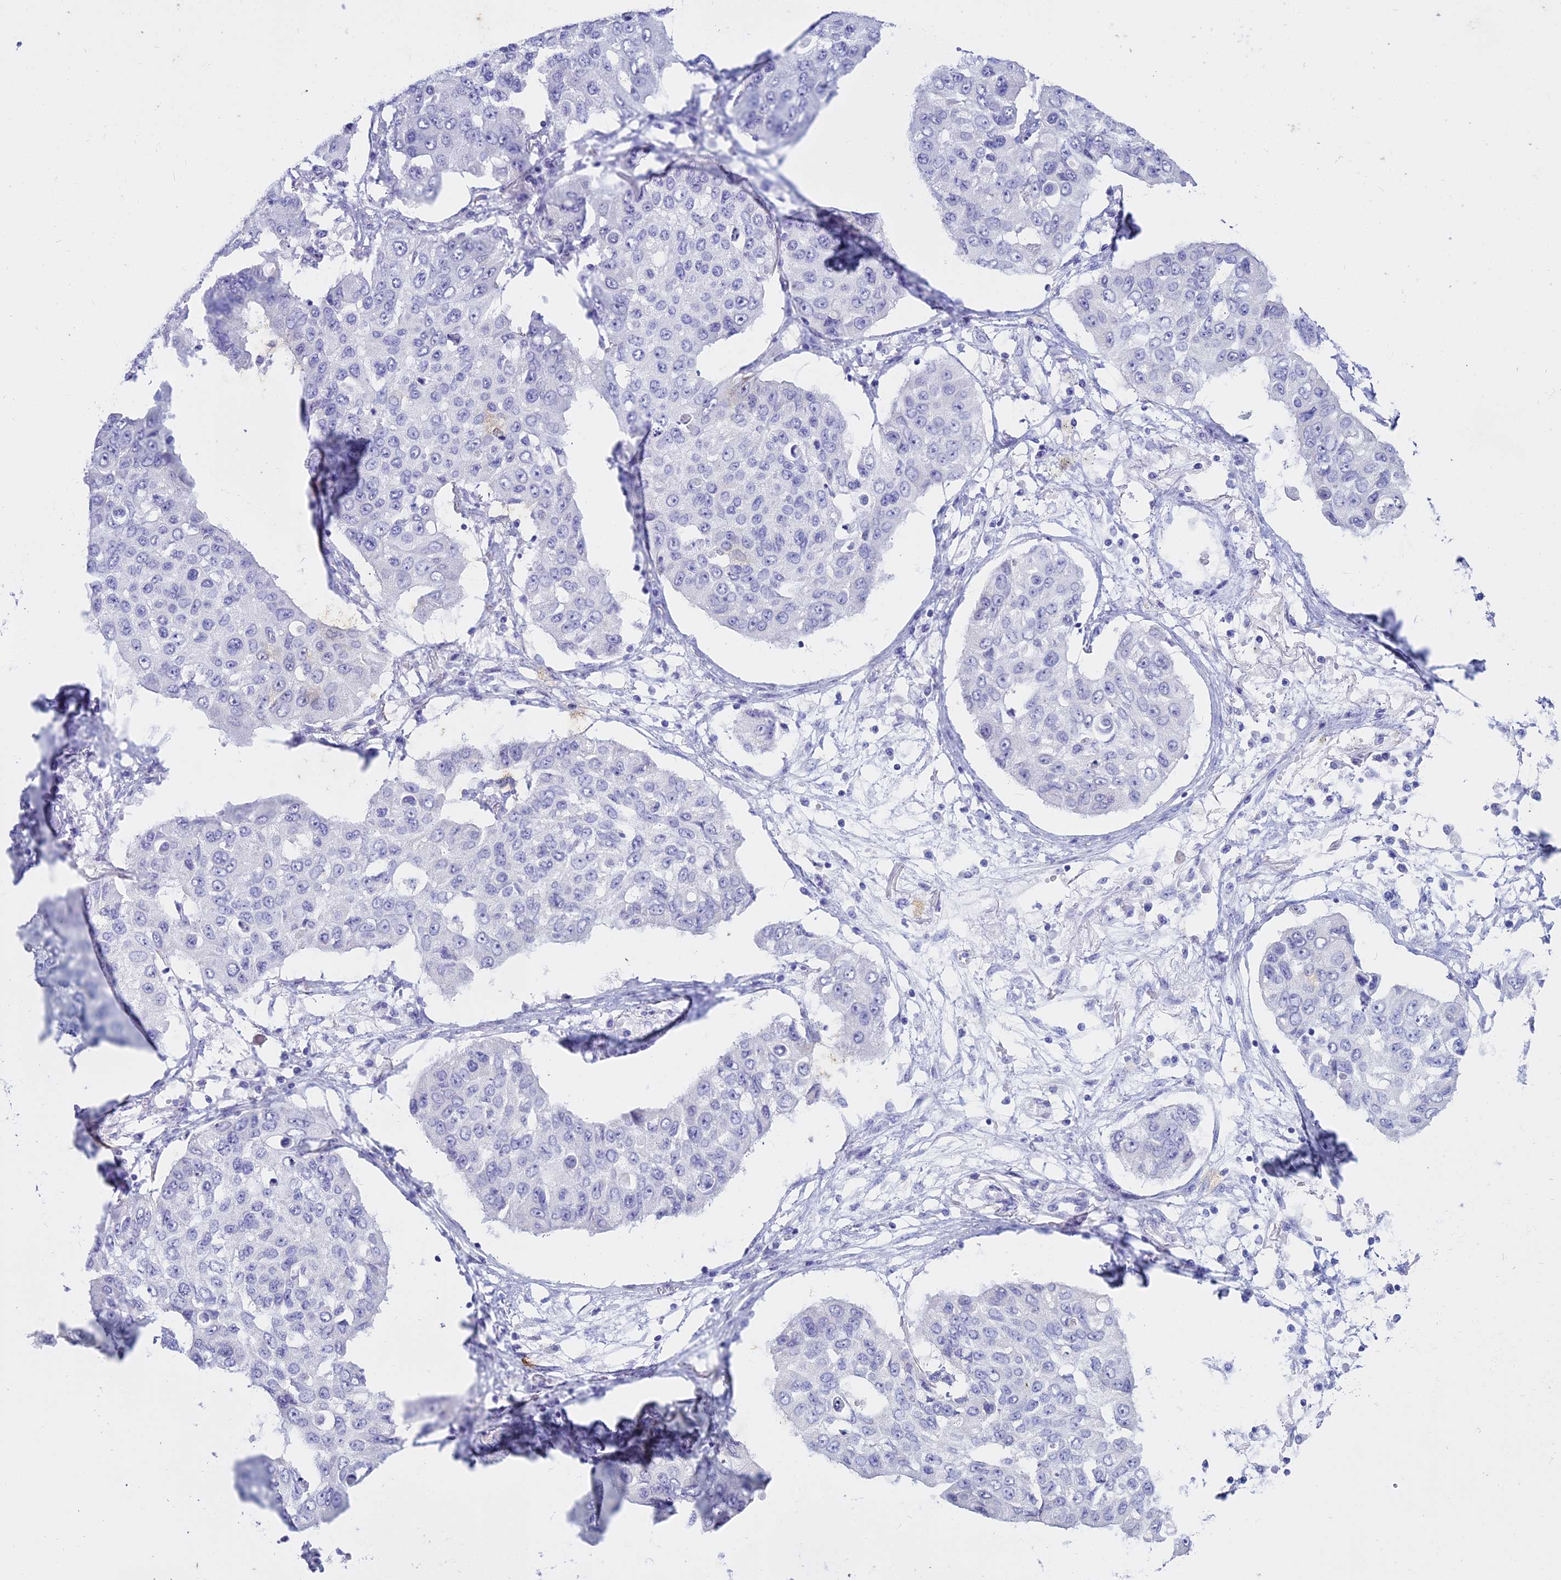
{"staining": {"intensity": "negative", "quantity": "none", "location": "none"}, "tissue": "lung cancer", "cell_type": "Tumor cells", "image_type": "cancer", "snomed": [{"axis": "morphology", "description": "Squamous cell carcinoma, NOS"}, {"axis": "topography", "description": "Lung"}], "caption": "Immunohistochemical staining of lung squamous cell carcinoma shows no significant positivity in tumor cells.", "gene": "ALPP", "patient": {"sex": "male", "age": 74}}